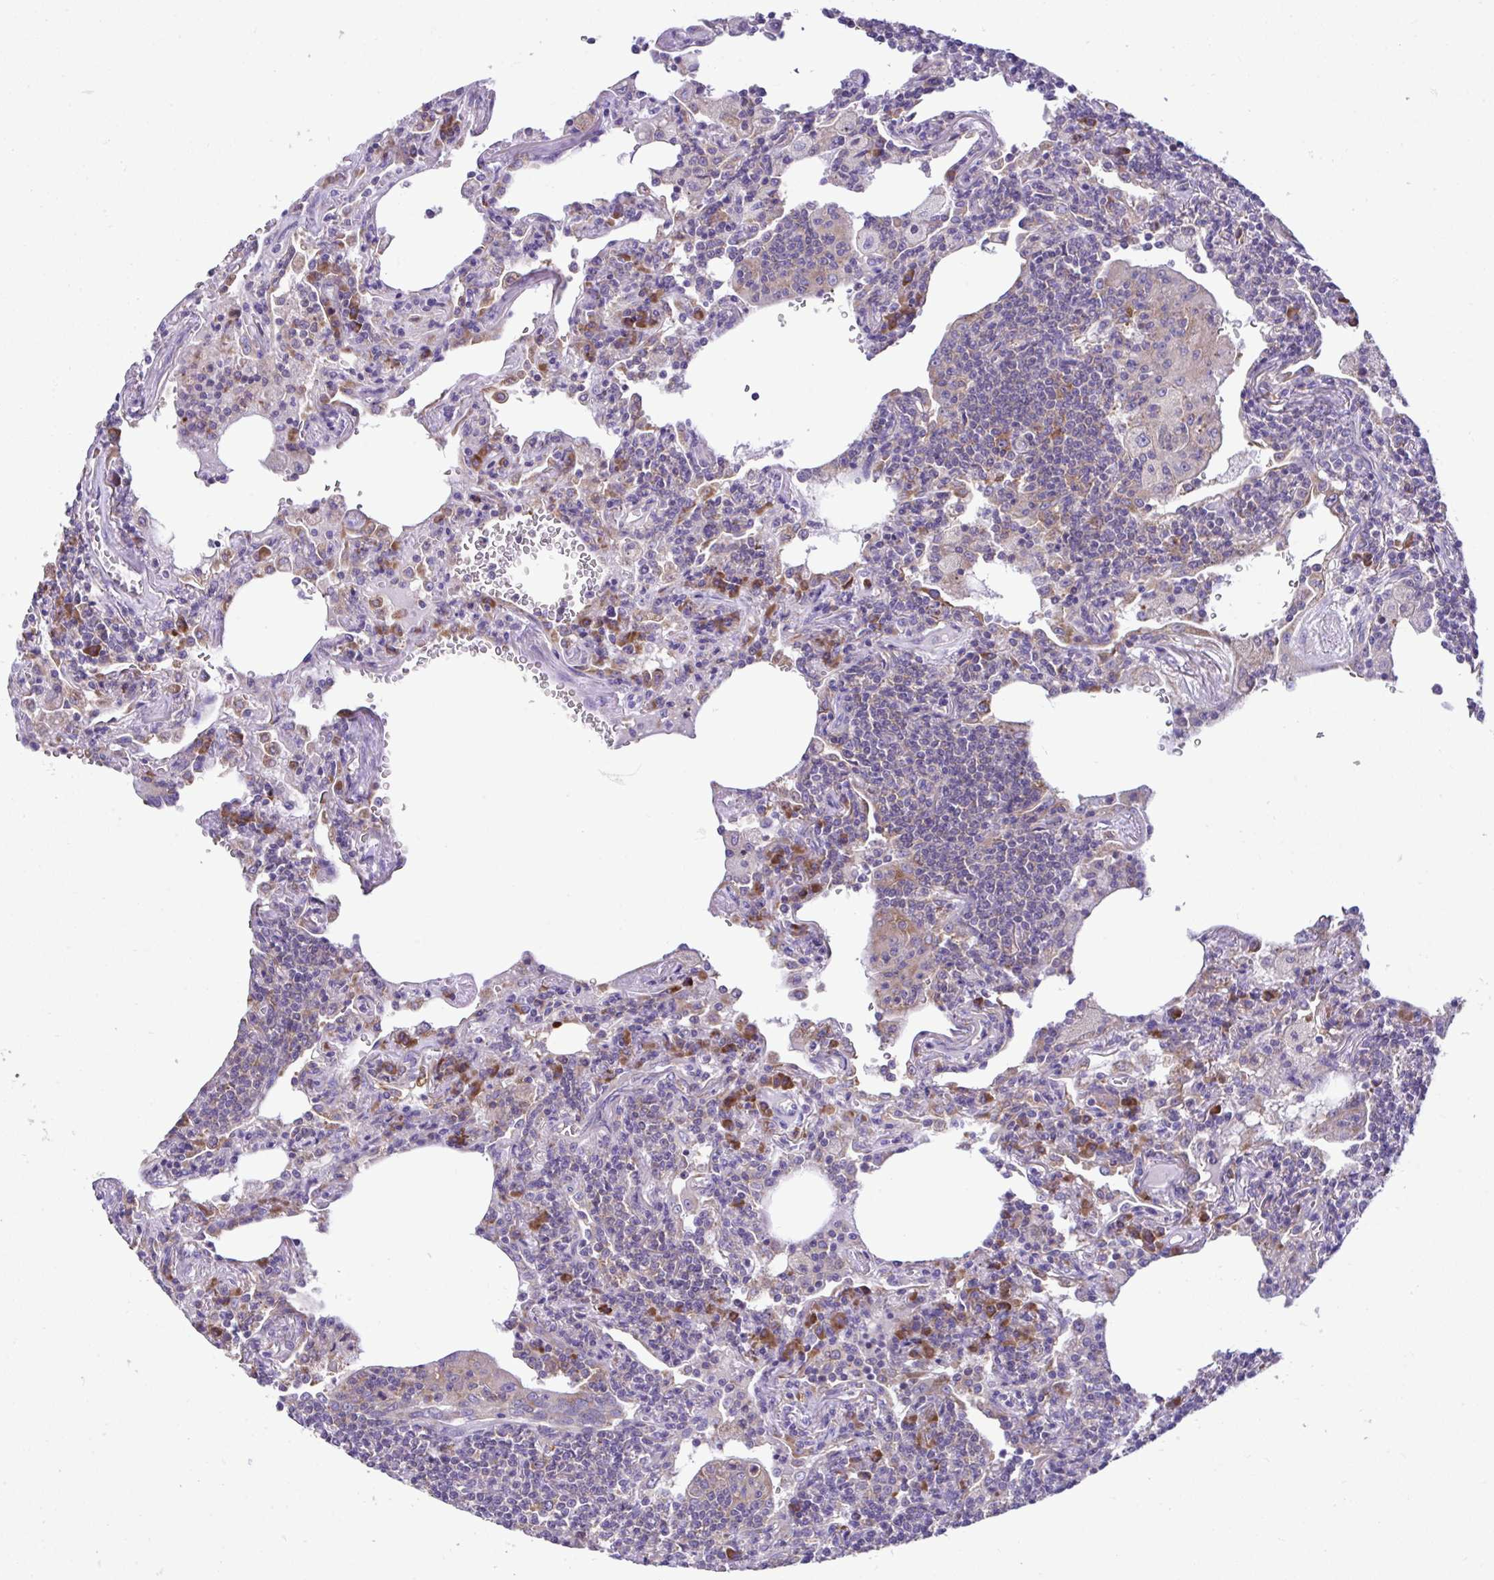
{"staining": {"intensity": "moderate", "quantity": "<25%", "location": "cytoplasmic/membranous"}, "tissue": "lymphoma", "cell_type": "Tumor cells", "image_type": "cancer", "snomed": [{"axis": "morphology", "description": "Malignant lymphoma, non-Hodgkin's type, Low grade"}, {"axis": "topography", "description": "Lung"}], "caption": "The image demonstrates a brown stain indicating the presence of a protein in the cytoplasmic/membranous of tumor cells in lymphoma.", "gene": "RPL7", "patient": {"sex": "female", "age": 71}}